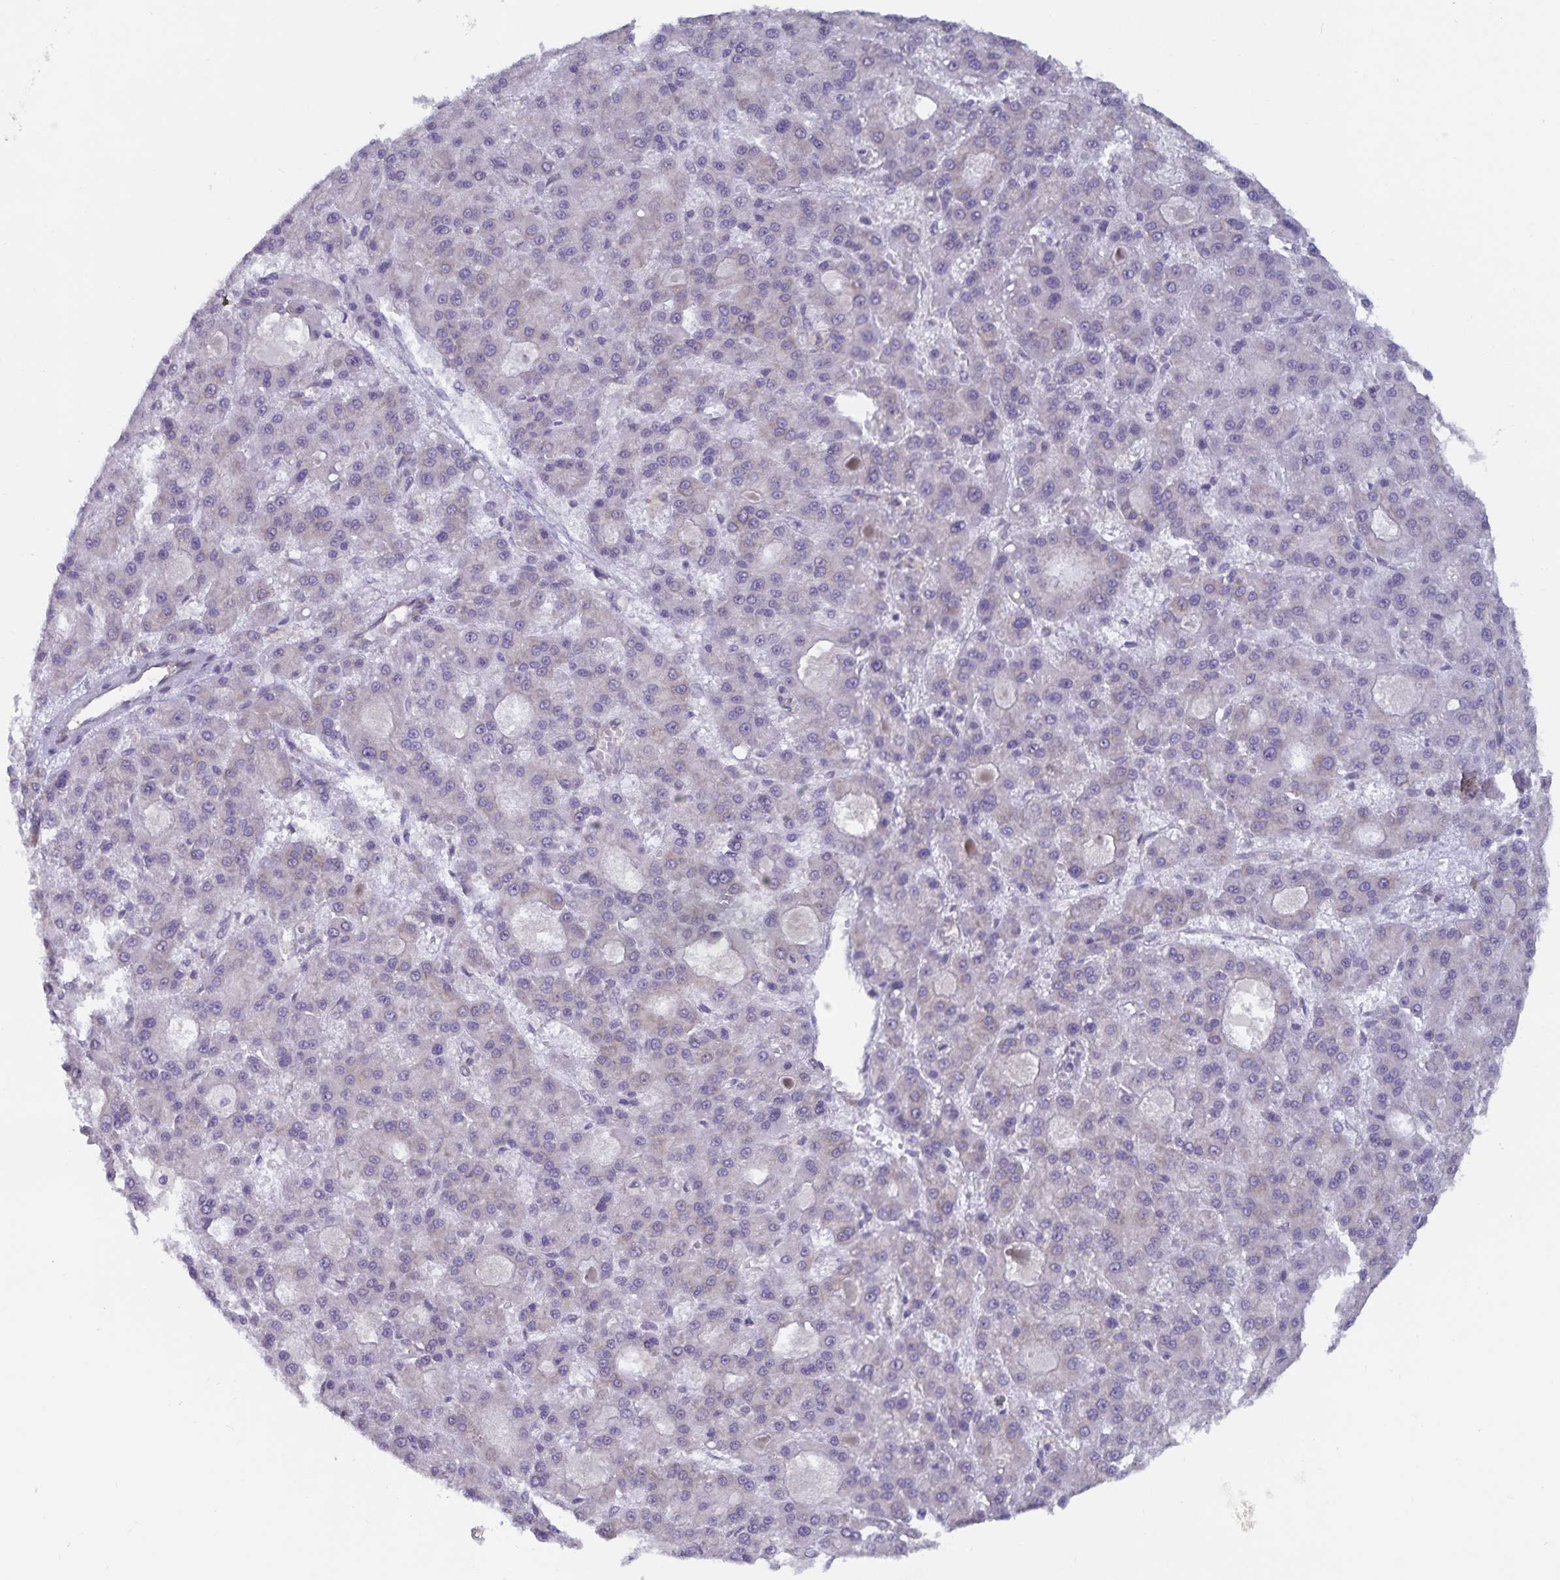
{"staining": {"intensity": "weak", "quantity": "<25%", "location": "cytoplasmic/membranous"}, "tissue": "liver cancer", "cell_type": "Tumor cells", "image_type": "cancer", "snomed": [{"axis": "morphology", "description": "Carcinoma, Hepatocellular, NOS"}, {"axis": "topography", "description": "Liver"}], "caption": "Tumor cells are negative for brown protein staining in liver hepatocellular carcinoma.", "gene": "FAM120A", "patient": {"sex": "male", "age": 70}}